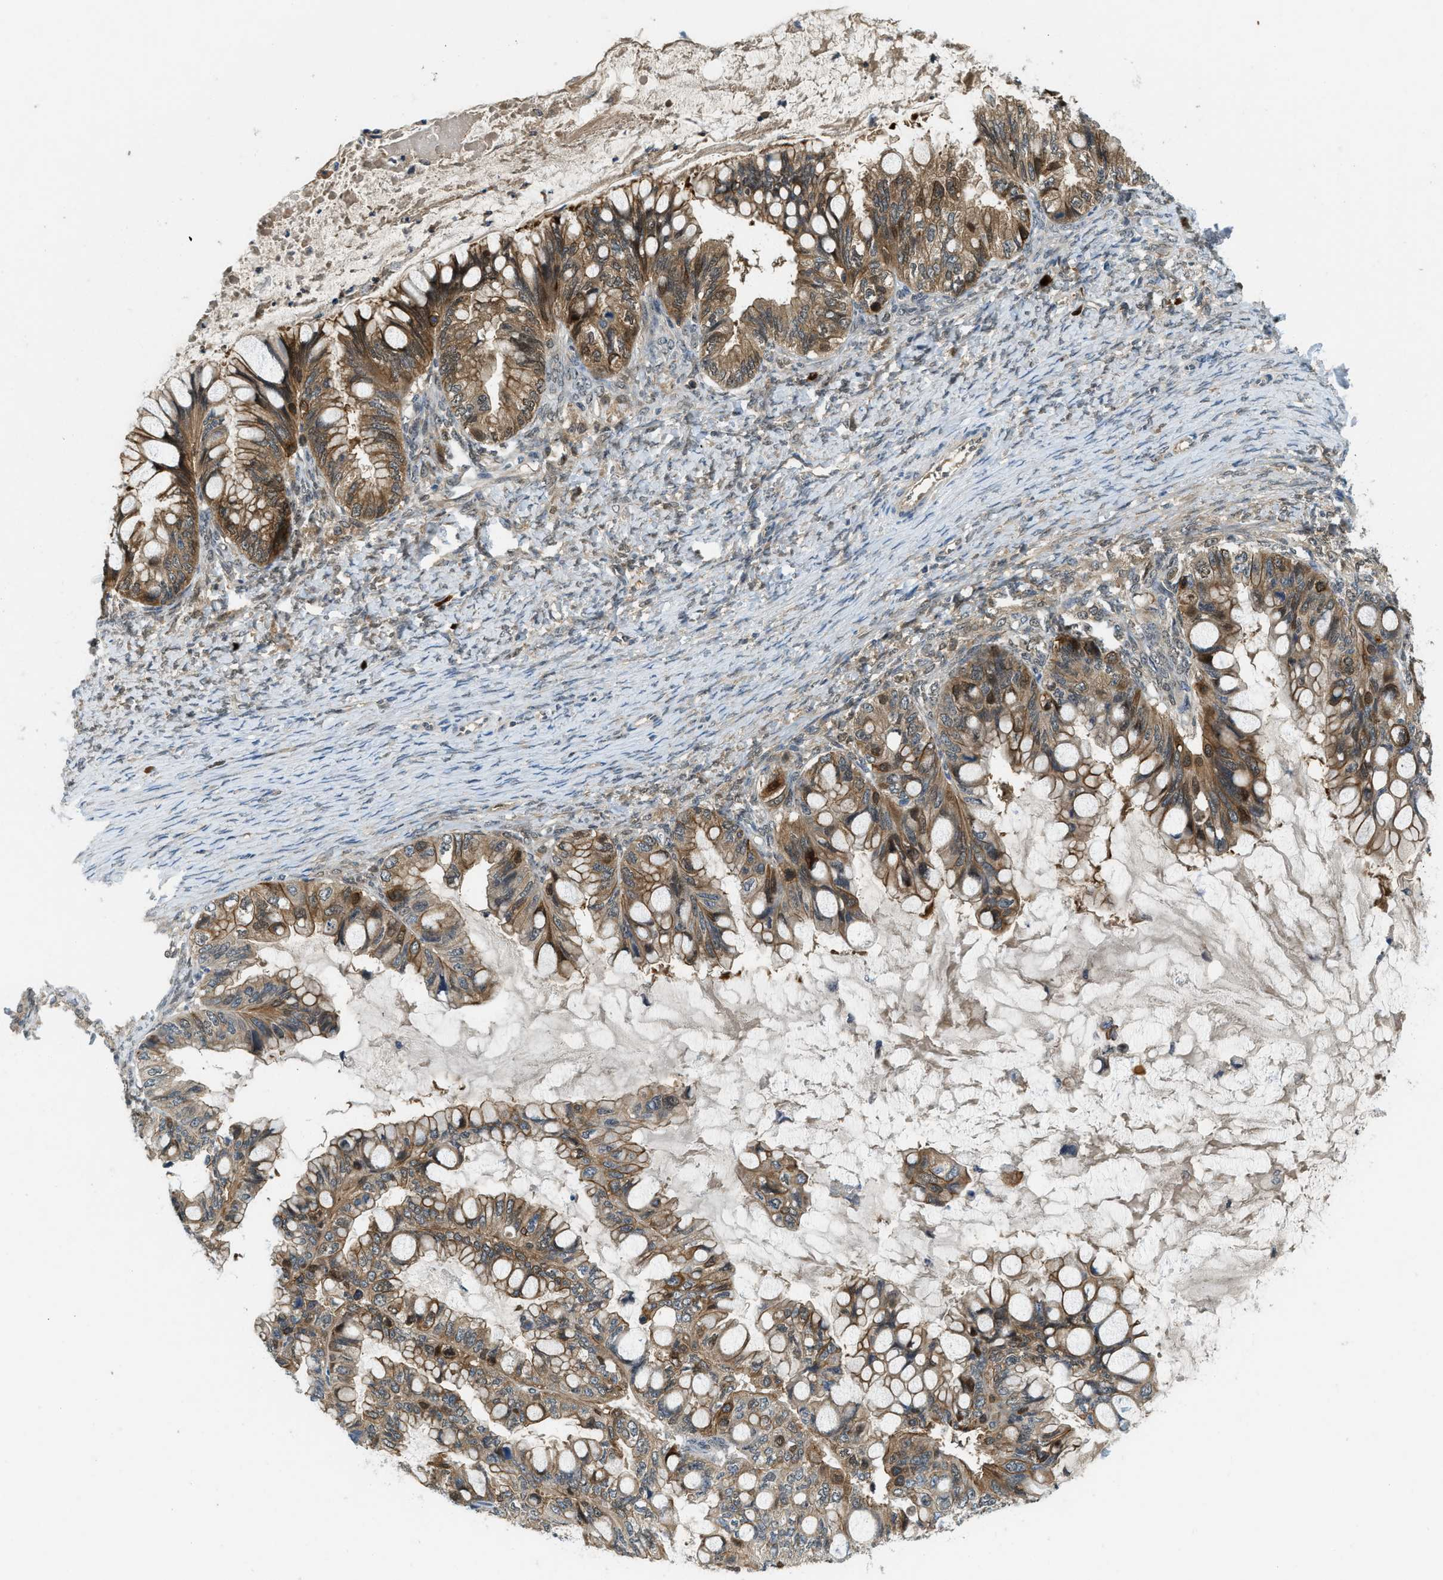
{"staining": {"intensity": "moderate", "quantity": ">75%", "location": "cytoplasmic/membranous,nuclear"}, "tissue": "ovarian cancer", "cell_type": "Tumor cells", "image_type": "cancer", "snomed": [{"axis": "morphology", "description": "Cystadenocarcinoma, mucinous, NOS"}, {"axis": "topography", "description": "Ovary"}], "caption": "Ovarian cancer (mucinous cystadenocarcinoma) stained with DAB IHC displays medium levels of moderate cytoplasmic/membranous and nuclear positivity in approximately >75% of tumor cells. The protein is shown in brown color, while the nuclei are stained blue.", "gene": "GMPPB", "patient": {"sex": "female", "age": 80}}